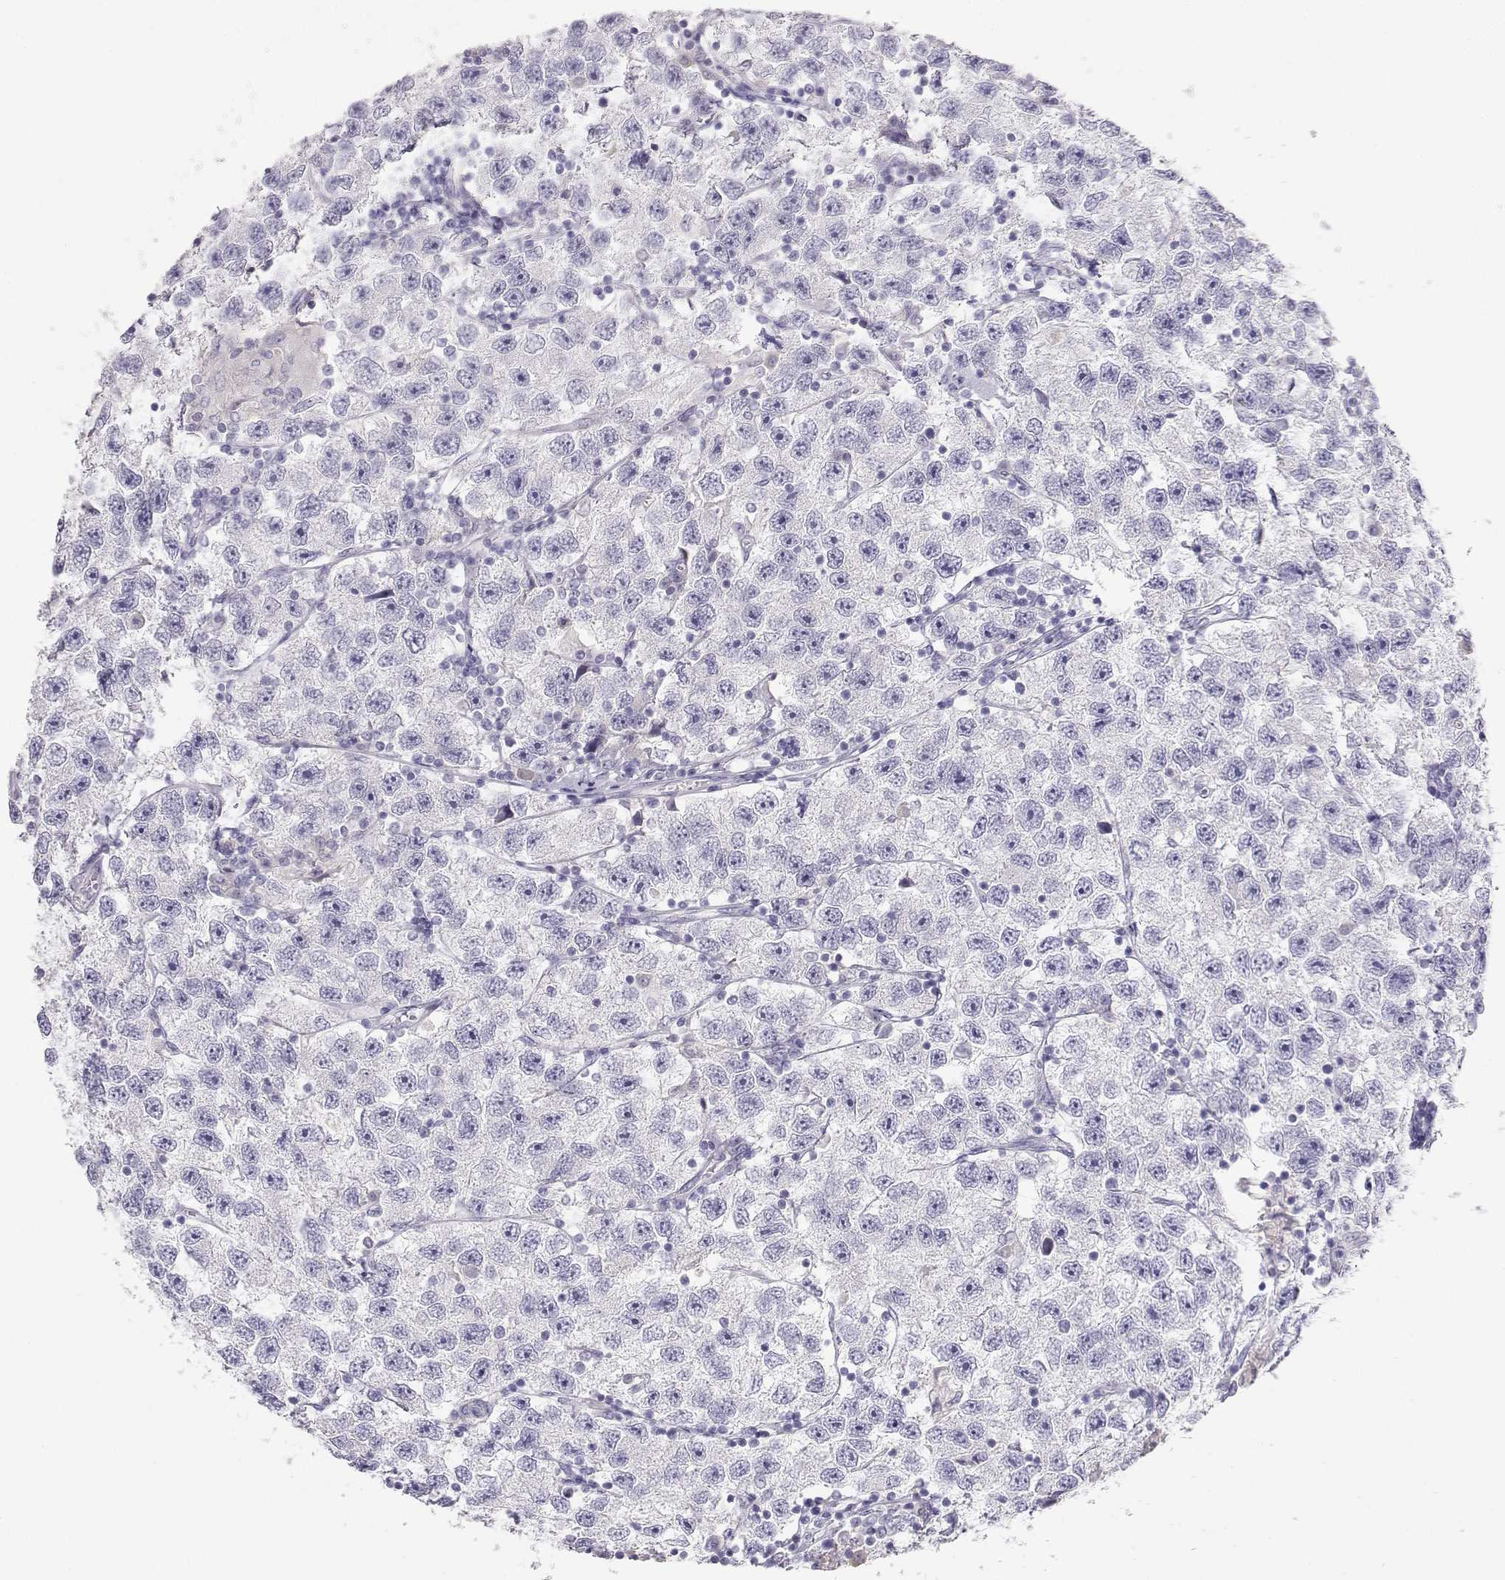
{"staining": {"intensity": "negative", "quantity": "none", "location": "none"}, "tissue": "testis cancer", "cell_type": "Tumor cells", "image_type": "cancer", "snomed": [{"axis": "morphology", "description": "Seminoma, NOS"}, {"axis": "topography", "description": "Testis"}], "caption": "This histopathology image is of seminoma (testis) stained with immunohistochemistry (IHC) to label a protein in brown with the nuclei are counter-stained blue. There is no staining in tumor cells. (Brightfield microscopy of DAB IHC at high magnification).", "gene": "GPR174", "patient": {"sex": "male", "age": 26}}